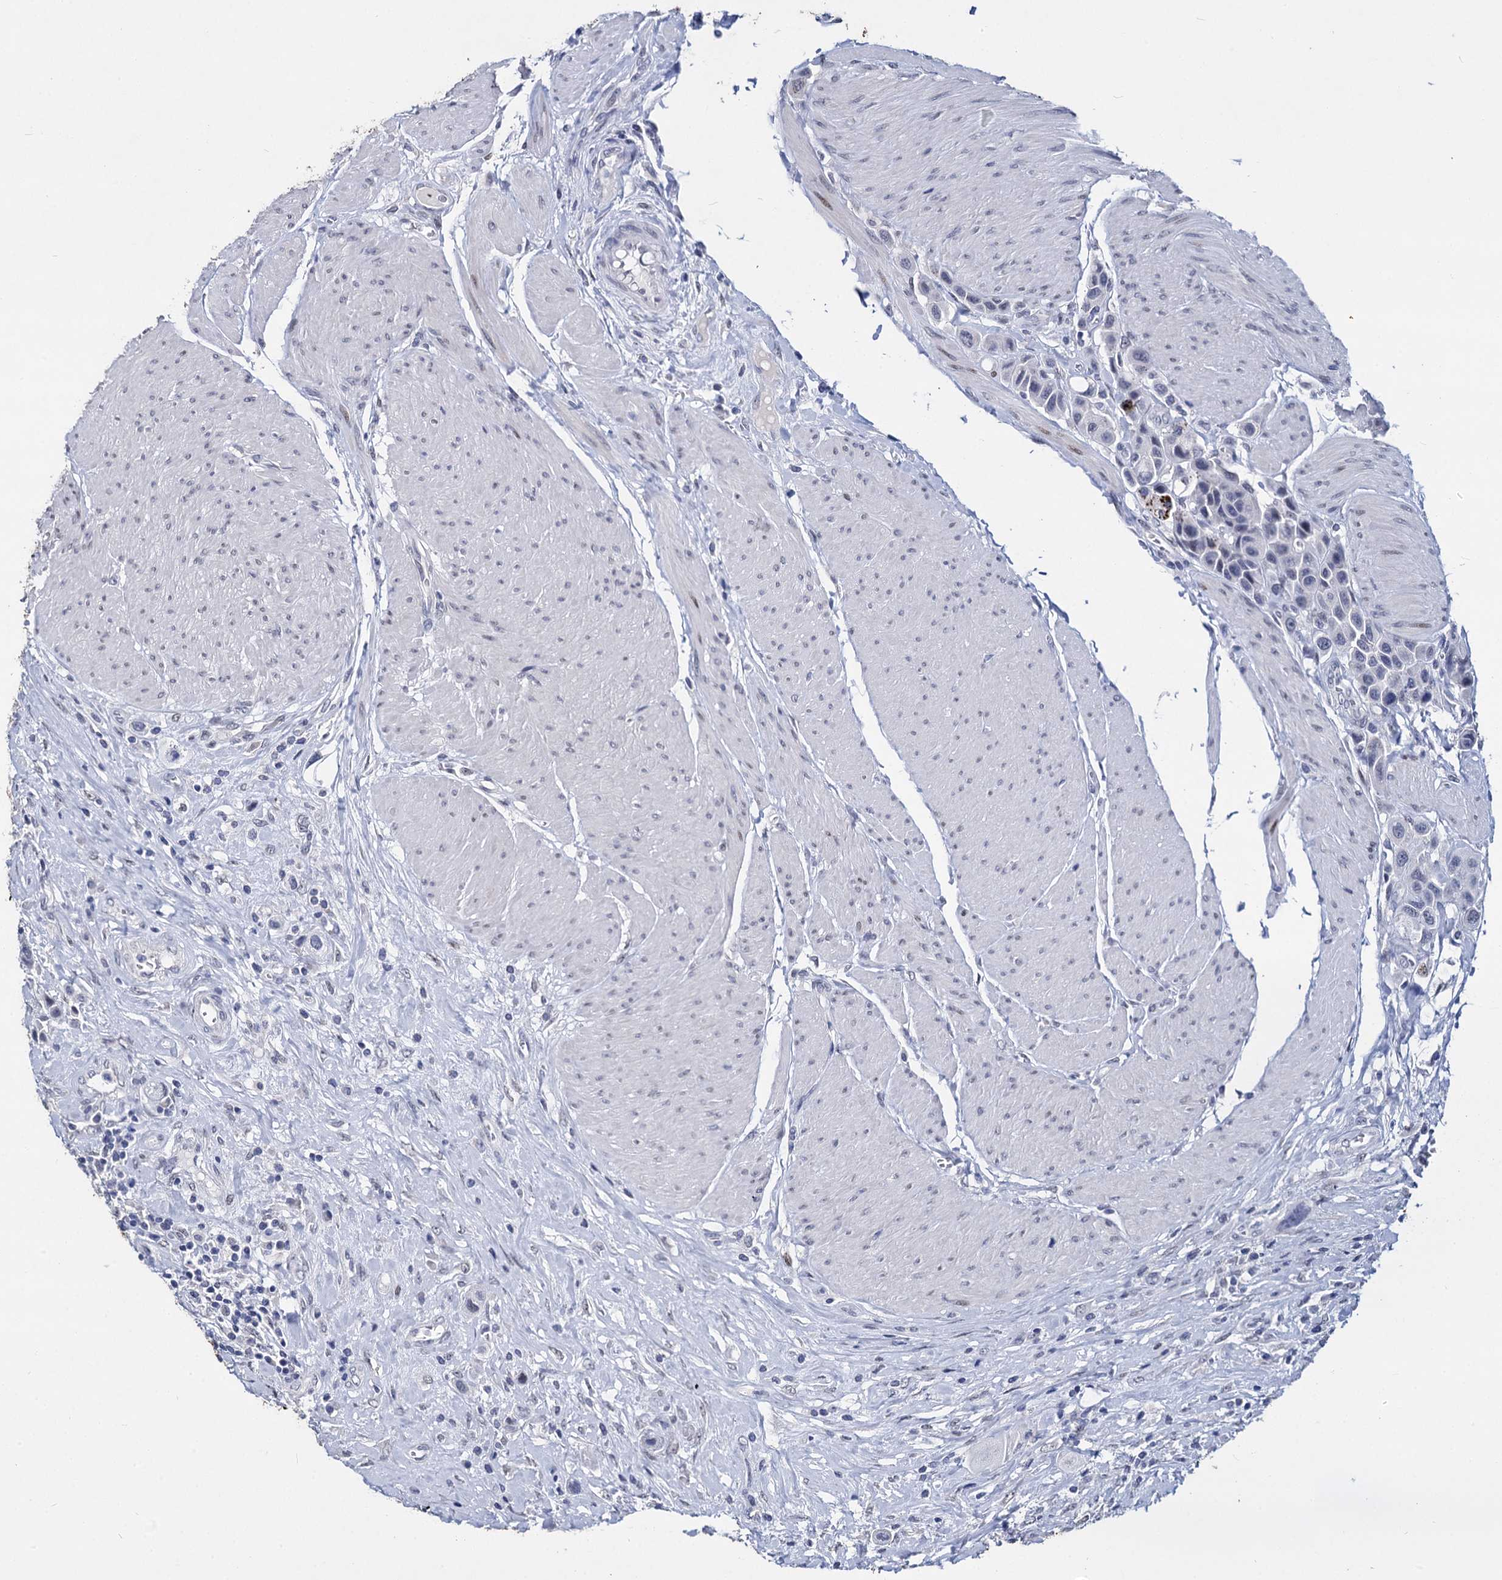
{"staining": {"intensity": "negative", "quantity": "none", "location": "none"}, "tissue": "urothelial cancer", "cell_type": "Tumor cells", "image_type": "cancer", "snomed": [{"axis": "morphology", "description": "Urothelial carcinoma, High grade"}, {"axis": "topography", "description": "Urinary bladder"}], "caption": "DAB immunohistochemical staining of urothelial carcinoma (high-grade) displays no significant positivity in tumor cells.", "gene": "MAGEA4", "patient": {"sex": "male", "age": 50}}